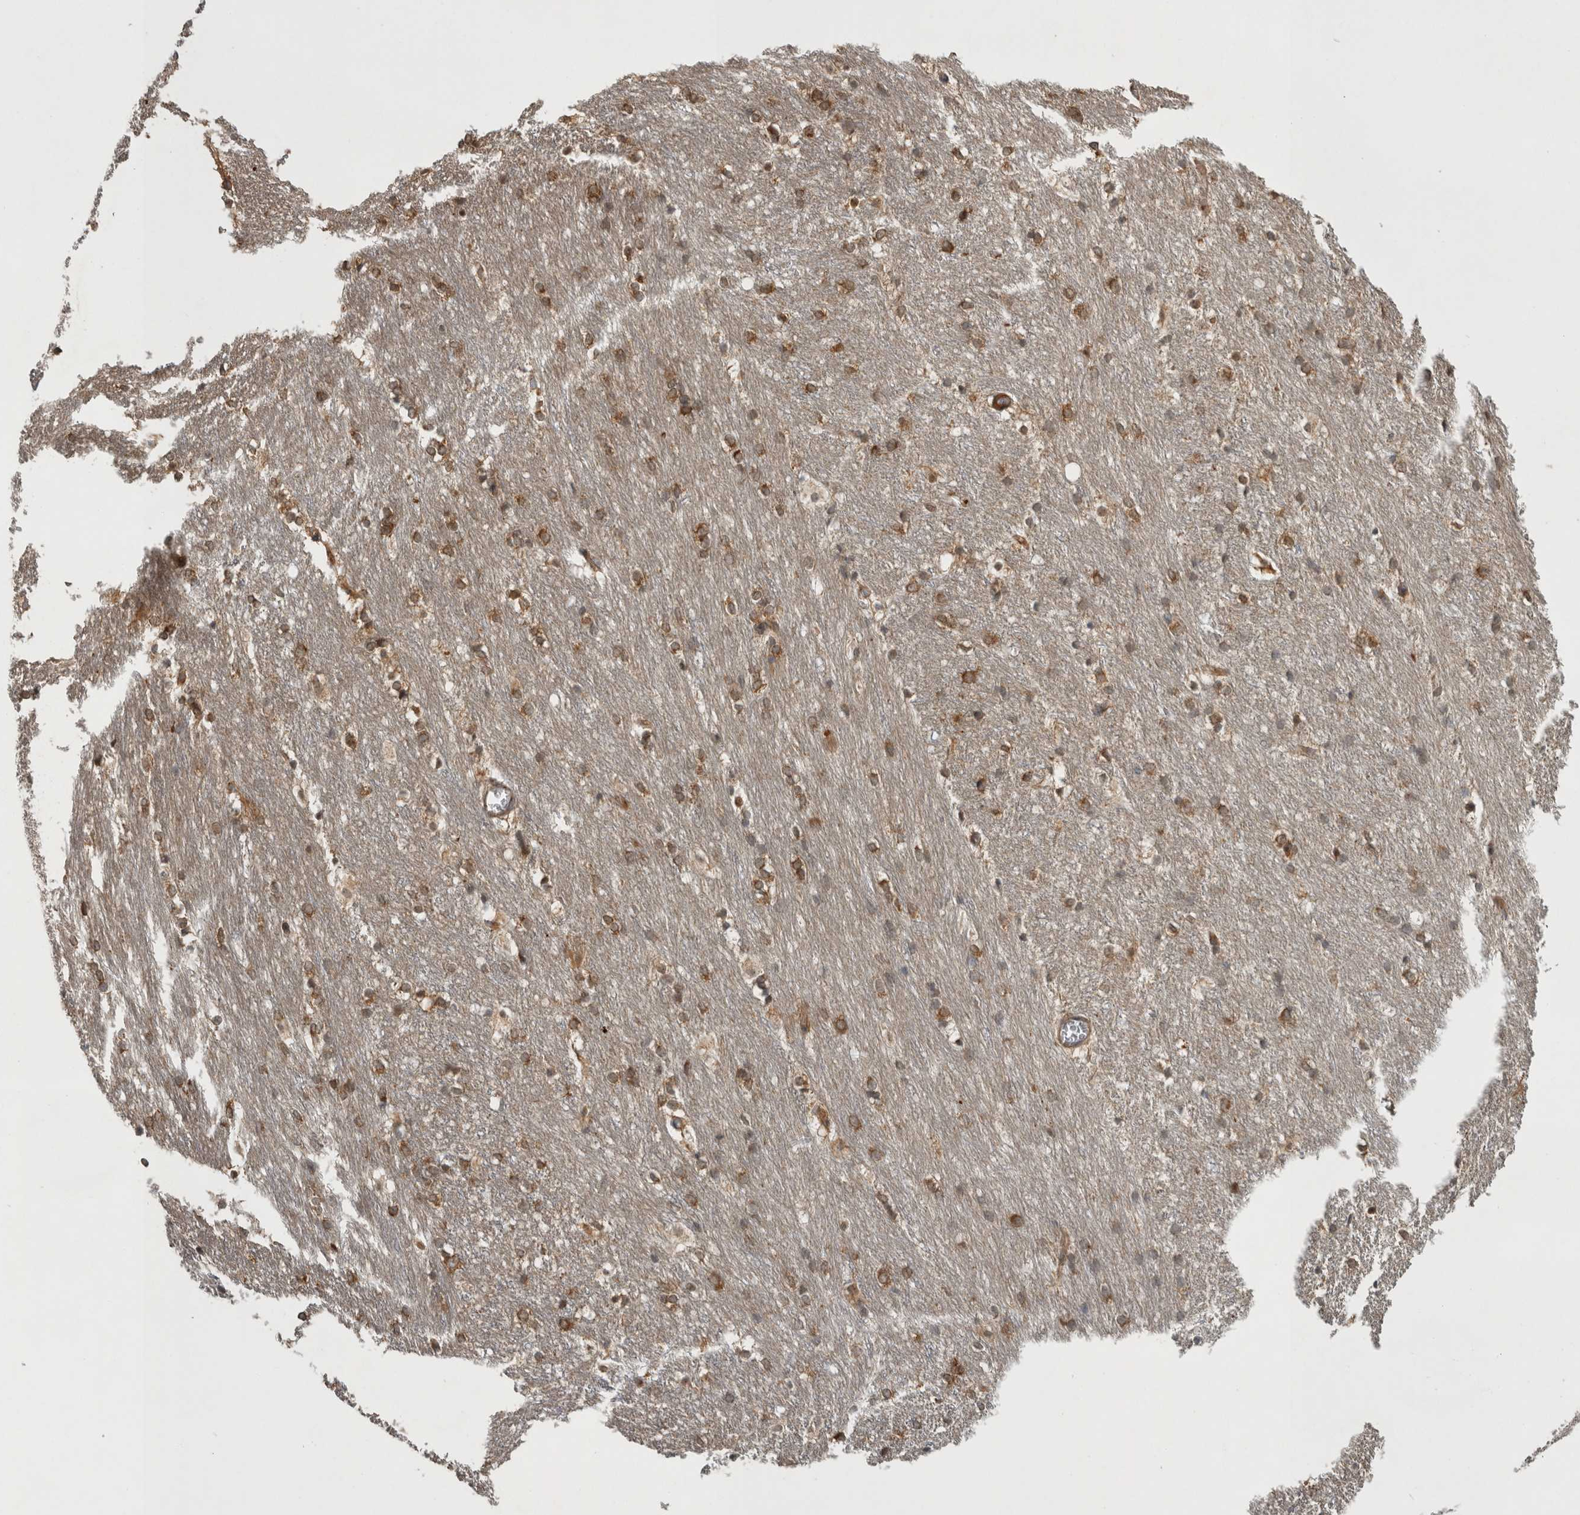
{"staining": {"intensity": "moderate", "quantity": "25%-75%", "location": "cytoplasmic/membranous"}, "tissue": "caudate", "cell_type": "Glial cells", "image_type": "normal", "snomed": [{"axis": "morphology", "description": "Normal tissue, NOS"}, {"axis": "topography", "description": "Lateral ventricle wall"}], "caption": "Glial cells display moderate cytoplasmic/membranous staining in approximately 25%-75% of cells in unremarkable caudate.", "gene": "TRMT61B", "patient": {"sex": "female", "age": 19}}